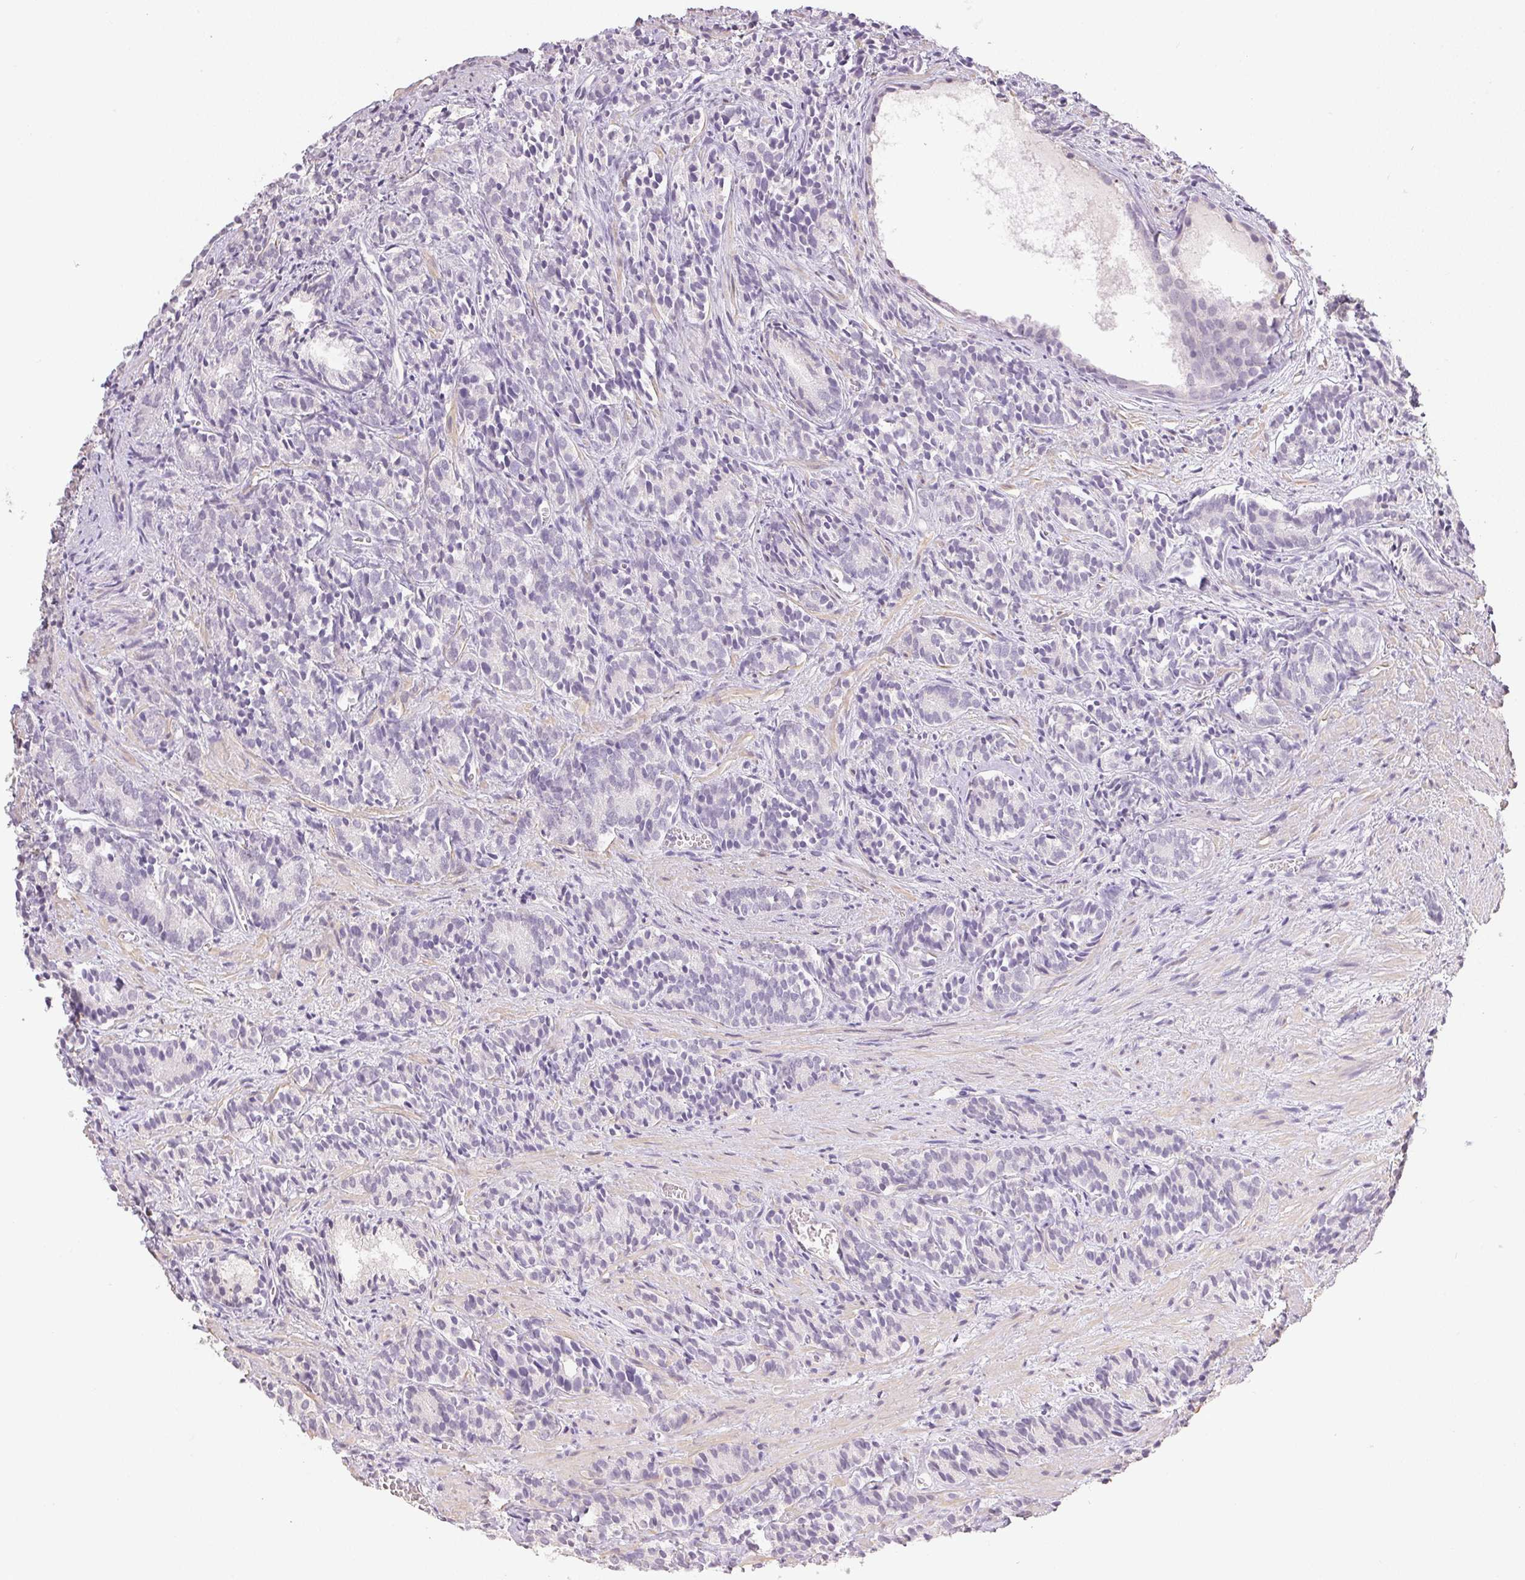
{"staining": {"intensity": "negative", "quantity": "none", "location": "none"}, "tissue": "prostate cancer", "cell_type": "Tumor cells", "image_type": "cancer", "snomed": [{"axis": "morphology", "description": "Adenocarcinoma, High grade"}, {"axis": "topography", "description": "Prostate"}], "caption": "The photomicrograph exhibits no staining of tumor cells in prostate cancer. (DAB (3,3'-diaminobenzidine) IHC visualized using brightfield microscopy, high magnification).", "gene": "TMEM174", "patient": {"sex": "male", "age": 84}}